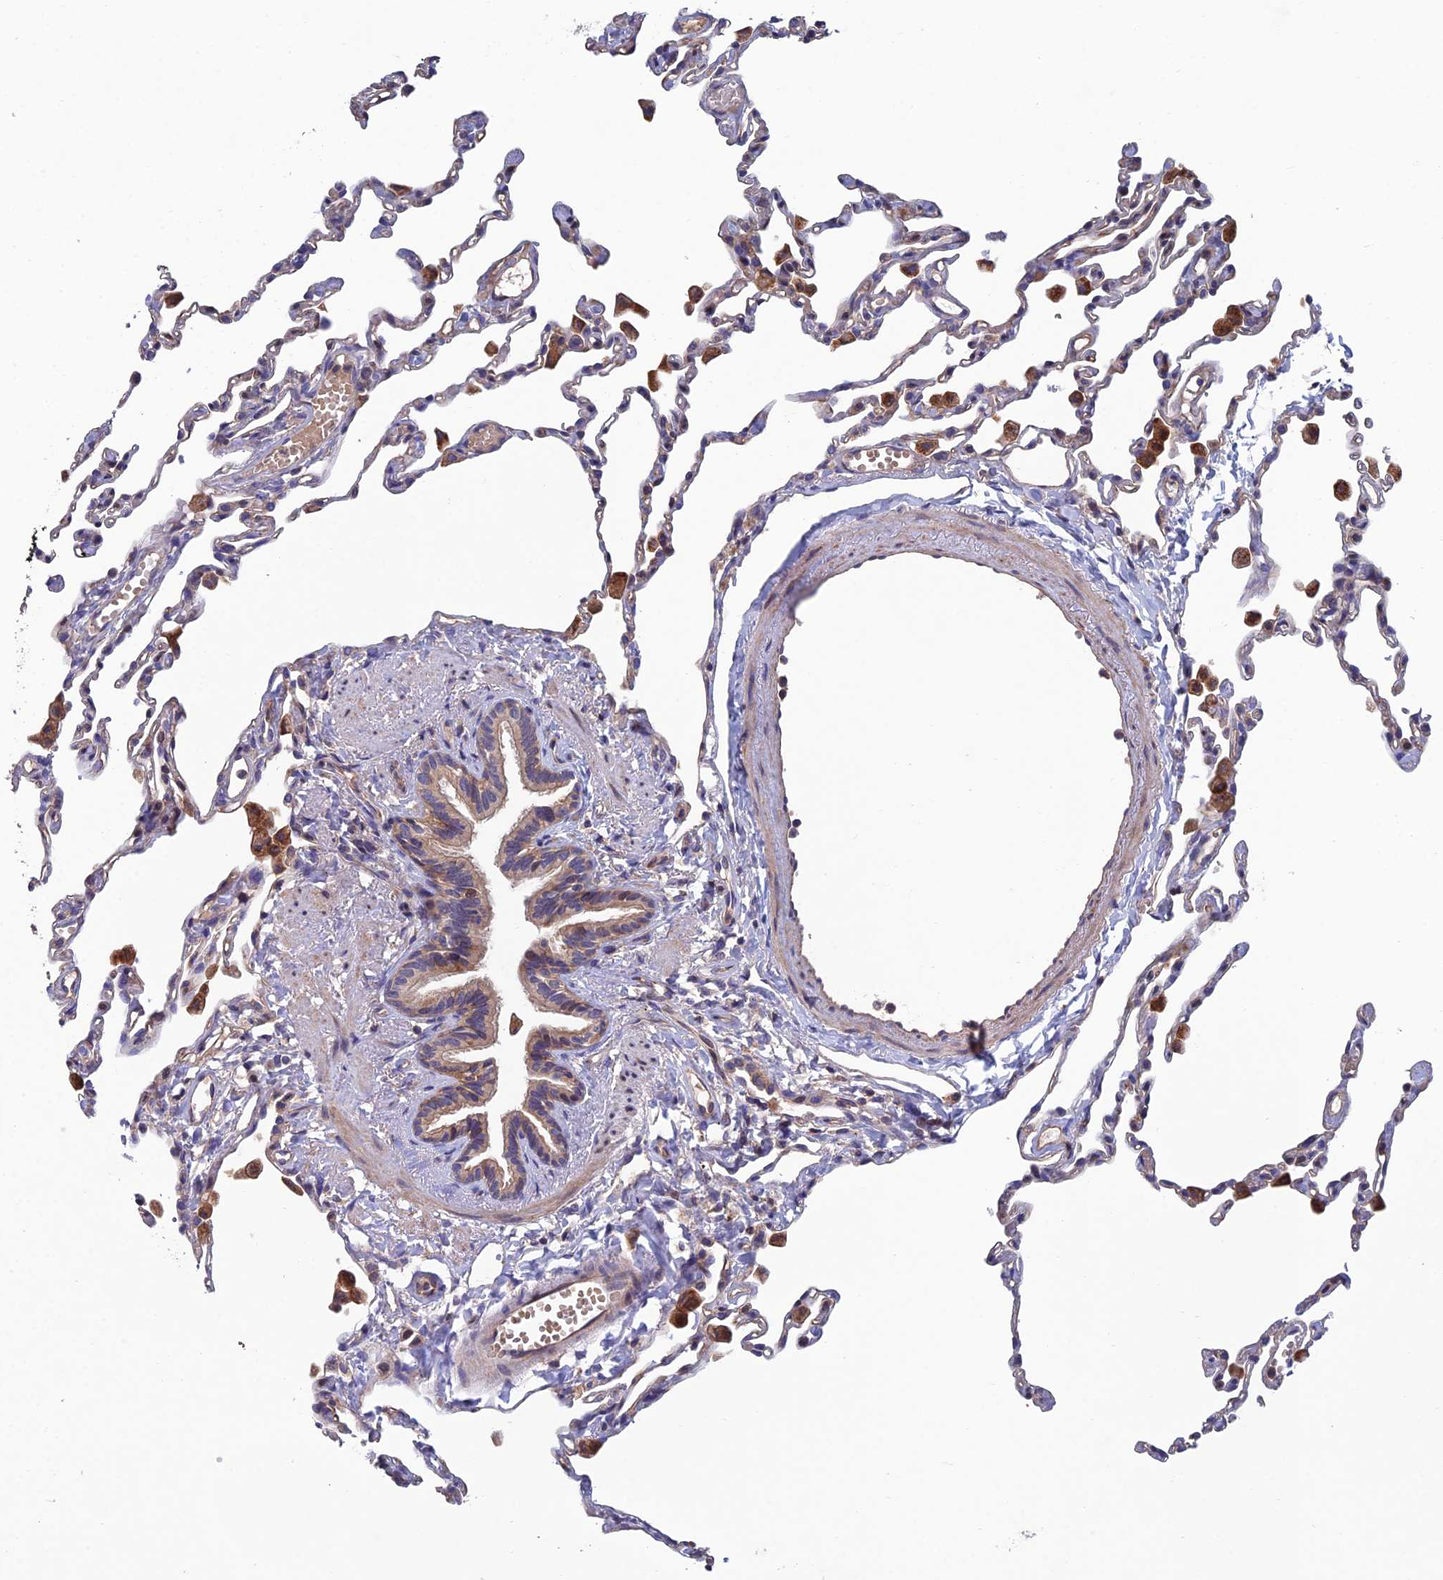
{"staining": {"intensity": "moderate", "quantity": "25%-75%", "location": "cytoplasmic/membranous"}, "tissue": "lung", "cell_type": "Alveolar cells", "image_type": "normal", "snomed": [{"axis": "morphology", "description": "Normal tissue, NOS"}, {"axis": "topography", "description": "Lung"}], "caption": "Protein expression analysis of unremarkable human lung reveals moderate cytoplasmic/membranous positivity in about 25%-75% of alveolar cells. (IHC, brightfield microscopy, high magnification).", "gene": "USP37", "patient": {"sex": "female", "age": 49}}